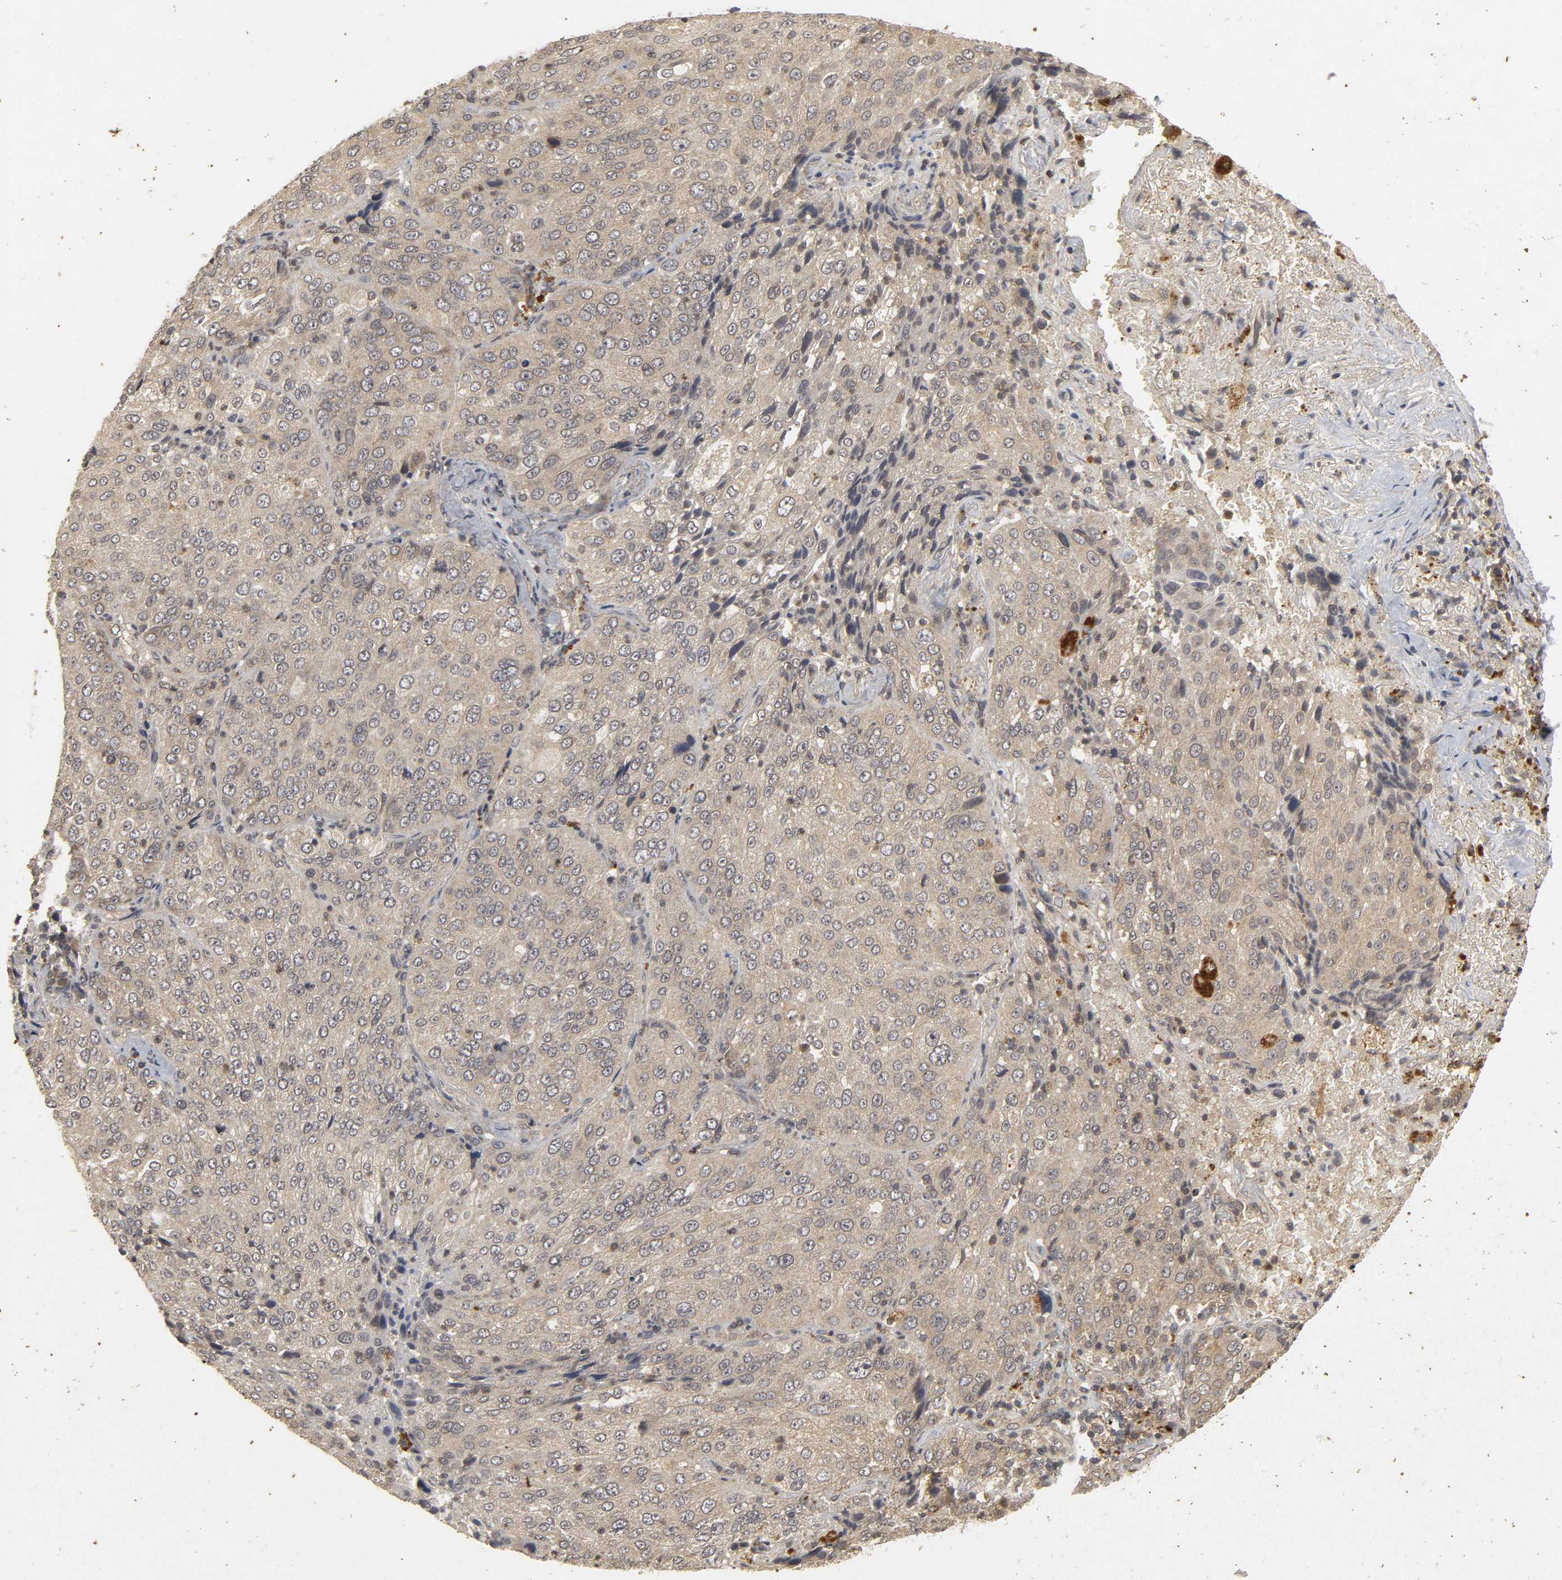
{"staining": {"intensity": "weak", "quantity": ">75%", "location": "cytoplasmic/membranous"}, "tissue": "lung cancer", "cell_type": "Tumor cells", "image_type": "cancer", "snomed": [{"axis": "morphology", "description": "Squamous cell carcinoma, NOS"}, {"axis": "topography", "description": "Lung"}], "caption": "Immunohistochemistry histopathology image of neoplastic tissue: squamous cell carcinoma (lung) stained using IHC exhibits low levels of weak protein expression localized specifically in the cytoplasmic/membranous of tumor cells, appearing as a cytoplasmic/membranous brown color.", "gene": "TRAF6", "patient": {"sex": "male", "age": 54}}